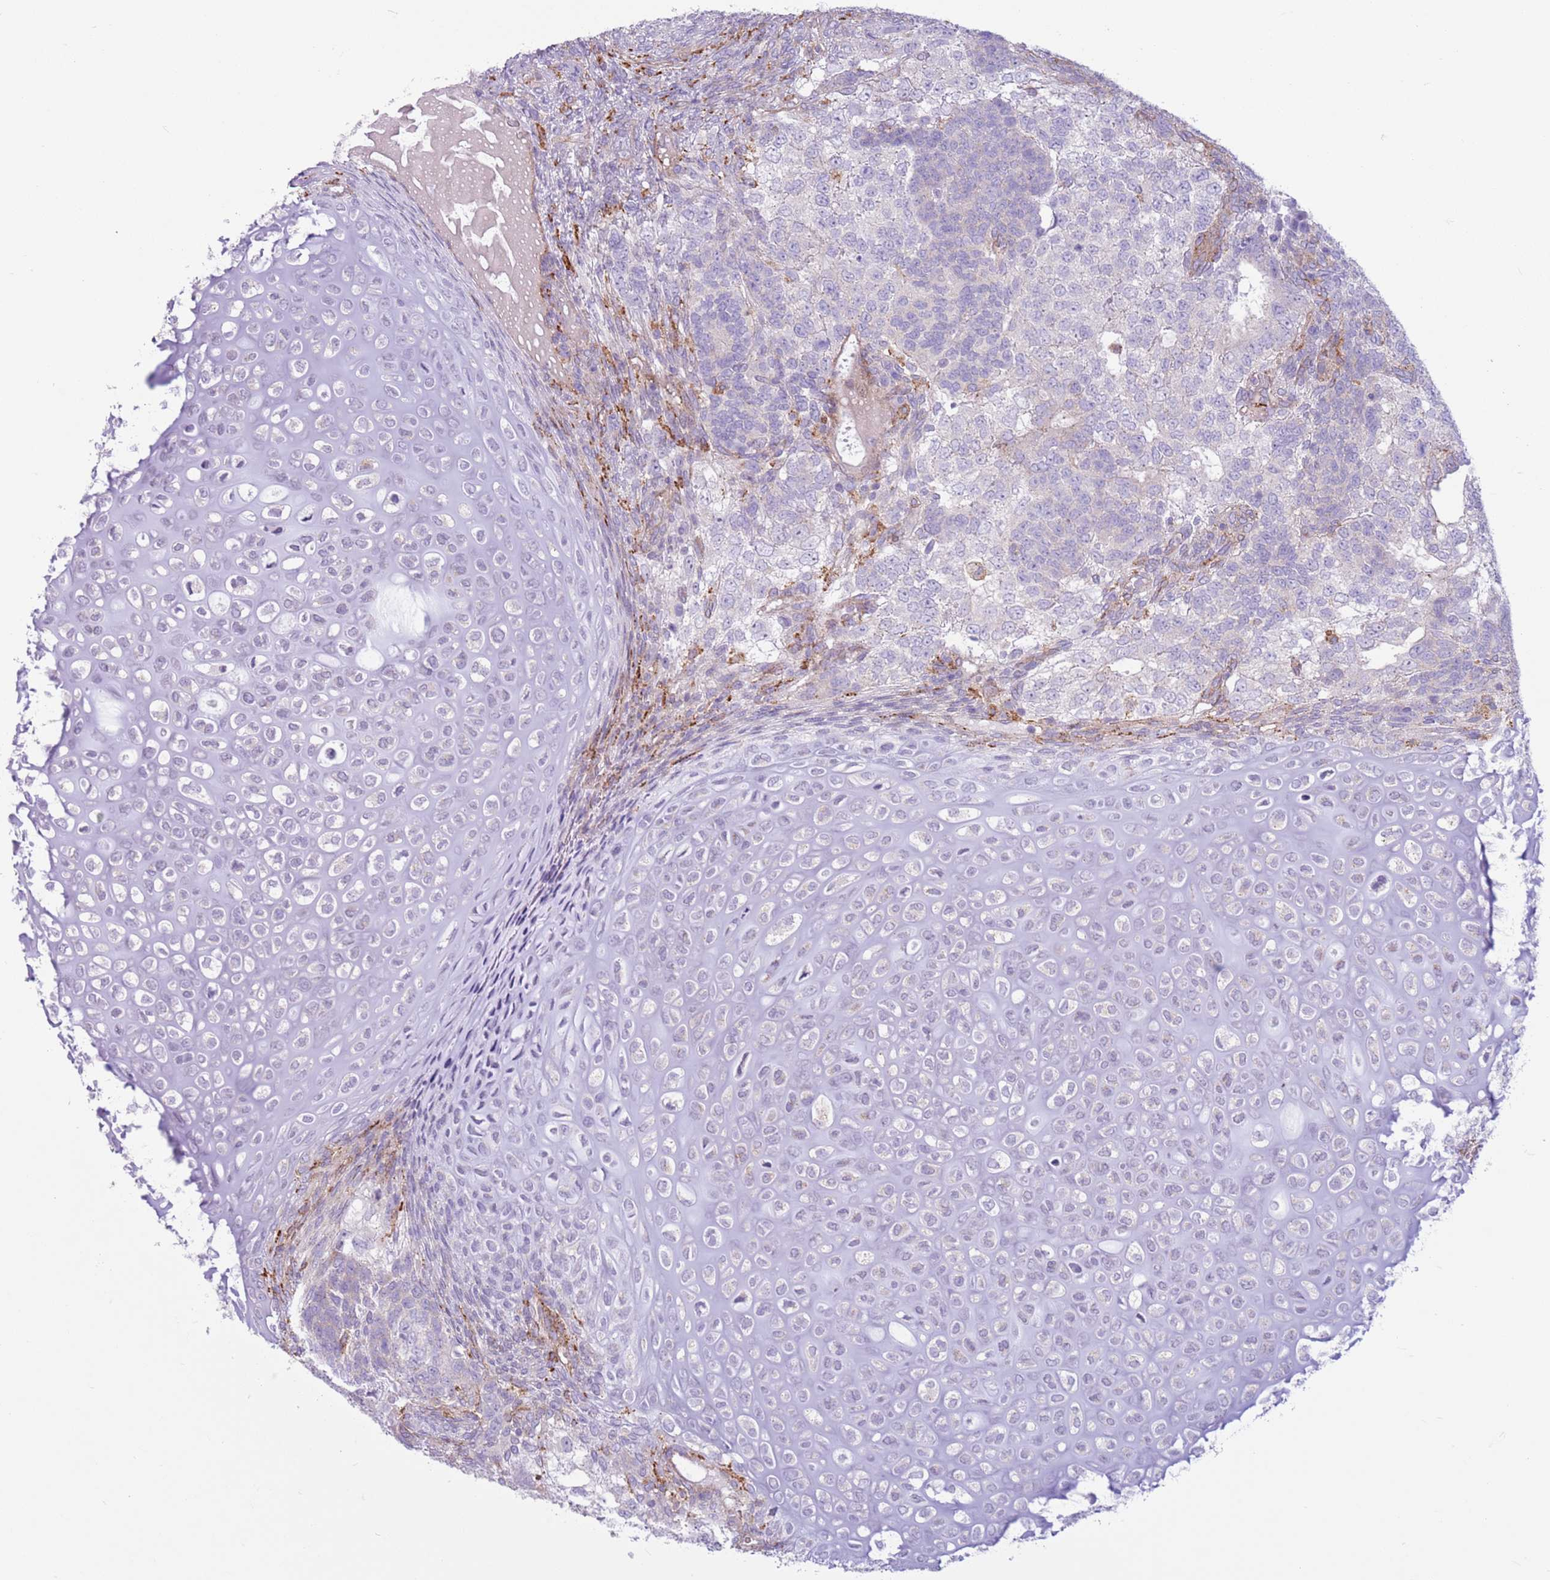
{"staining": {"intensity": "negative", "quantity": "none", "location": "none"}, "tissue": "testis cancer", "cell_type": "Tumor cells", "image_type": "cancer", "snomed": [{"axis": "morphology", "description": "Carcinoma, Embryonal, NOS"}, {"axis": "topography", "description": "Testis"}], "caption": "Immunohistochemistry (IHC) histopathology image of neoplastic tissue: embryonal carcinoma (testis) stained with DAB reveals no significant protein positivity in tumor cells.", "gene": "SNX6", "patient": {"sex": "male", "age": 23}}